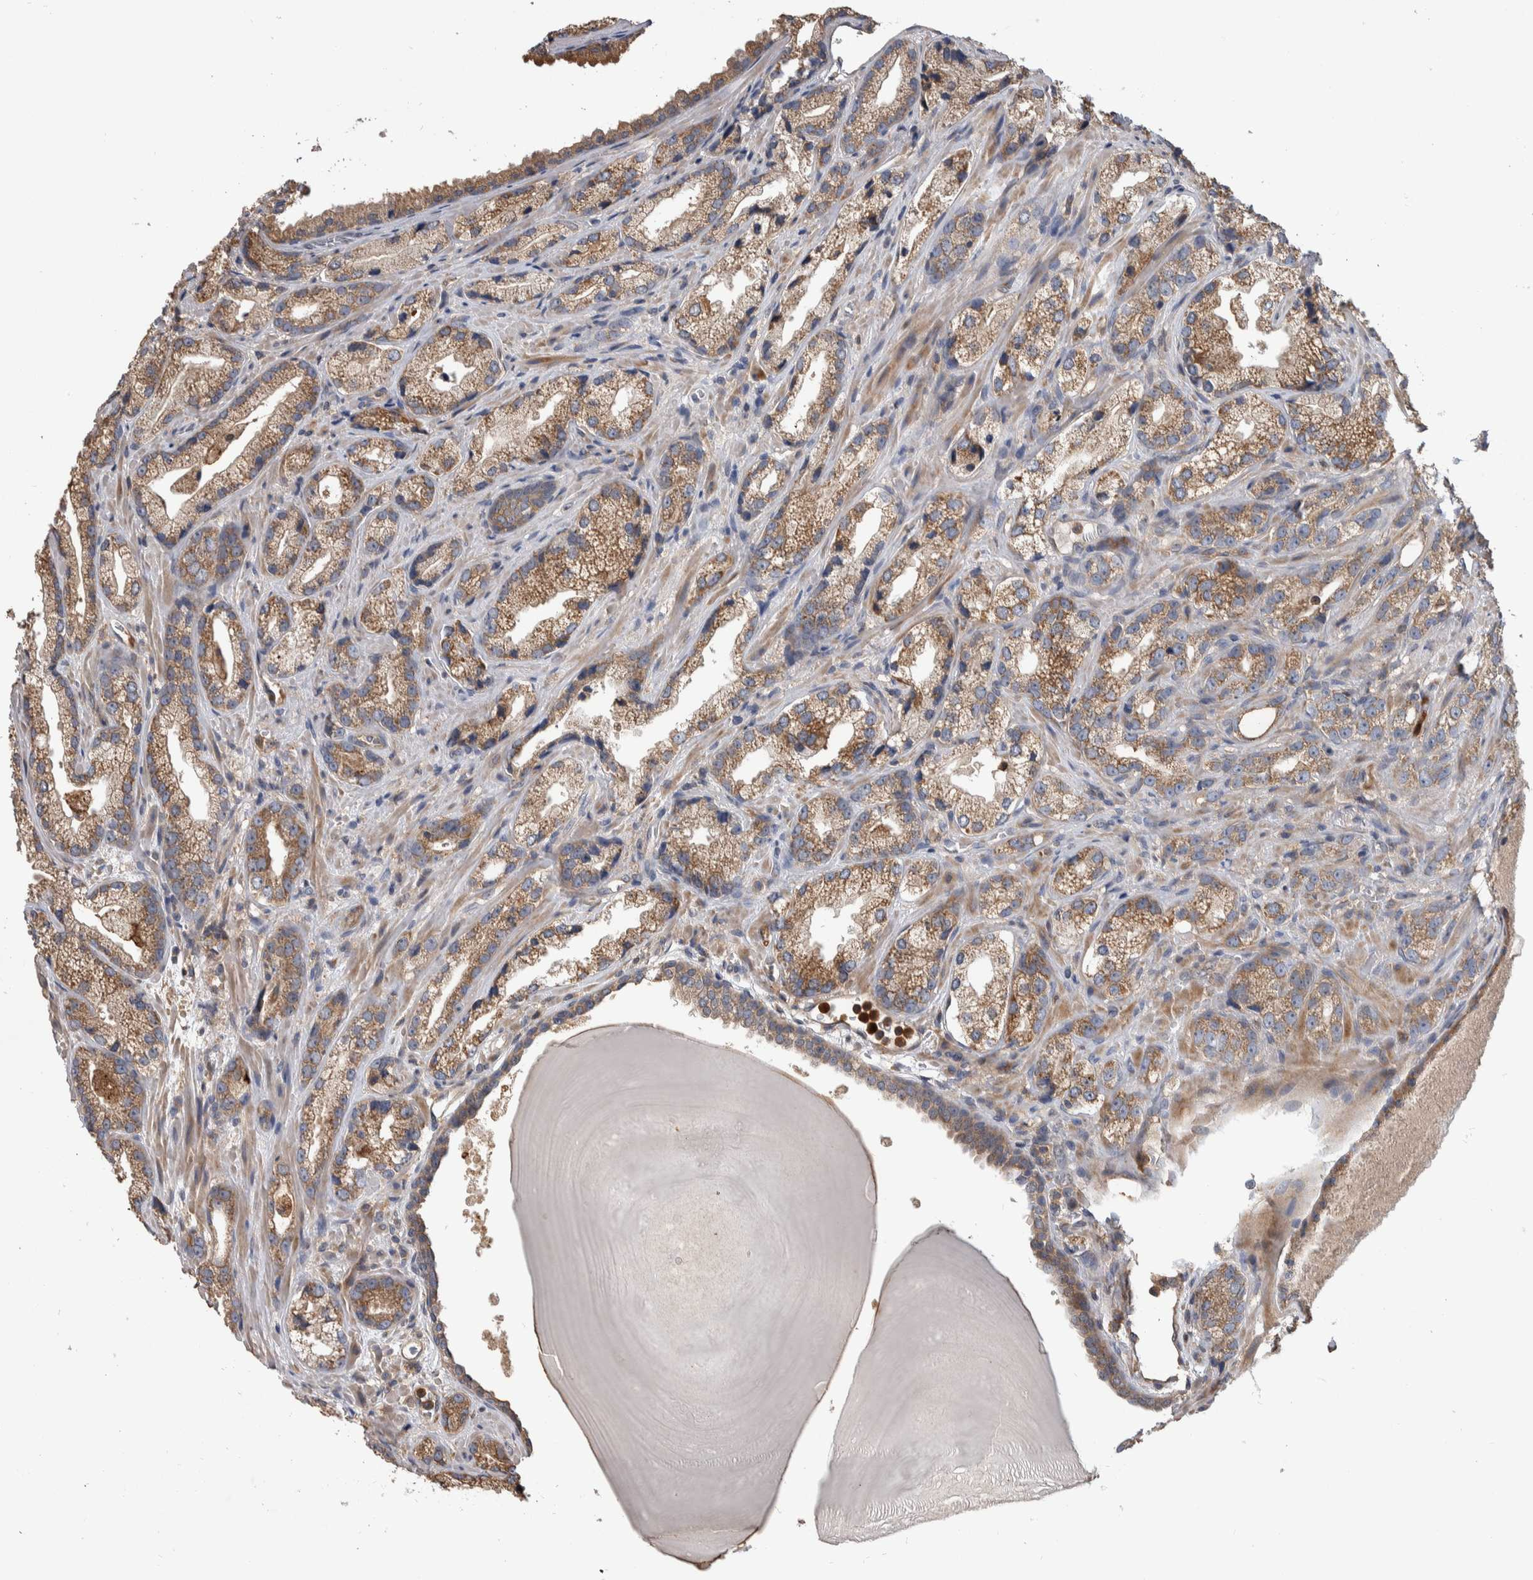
{"staining": {"intensity": "weak", "quantity": ">75%", "location": "cytoplasmic/membranous"}, "tissue": "prostate cancer", "cell_type": "Tumor cells", "image_type": "cancer", "snomed": [{"axis": "morphology", "description": "Adenocarcinoma, High grade"}, {"axis": "topography", "description": "Prostate"}], "caption": "Immunohistochemistry staining of prostate cancer, which exhibits low levels of weak cytoplasmic/membranous staining in approximately >75% of tumor cells indicating weak cytoplasmic/membranous protein positivity. The staining was performed using DAB (3,3'-diaminobenzidine) (brown) for protein detection and nuclei were counterstained in hematoxylin (blue).", "gene": "SDCBP", "patient": {"sex": "male", "age": 63}}